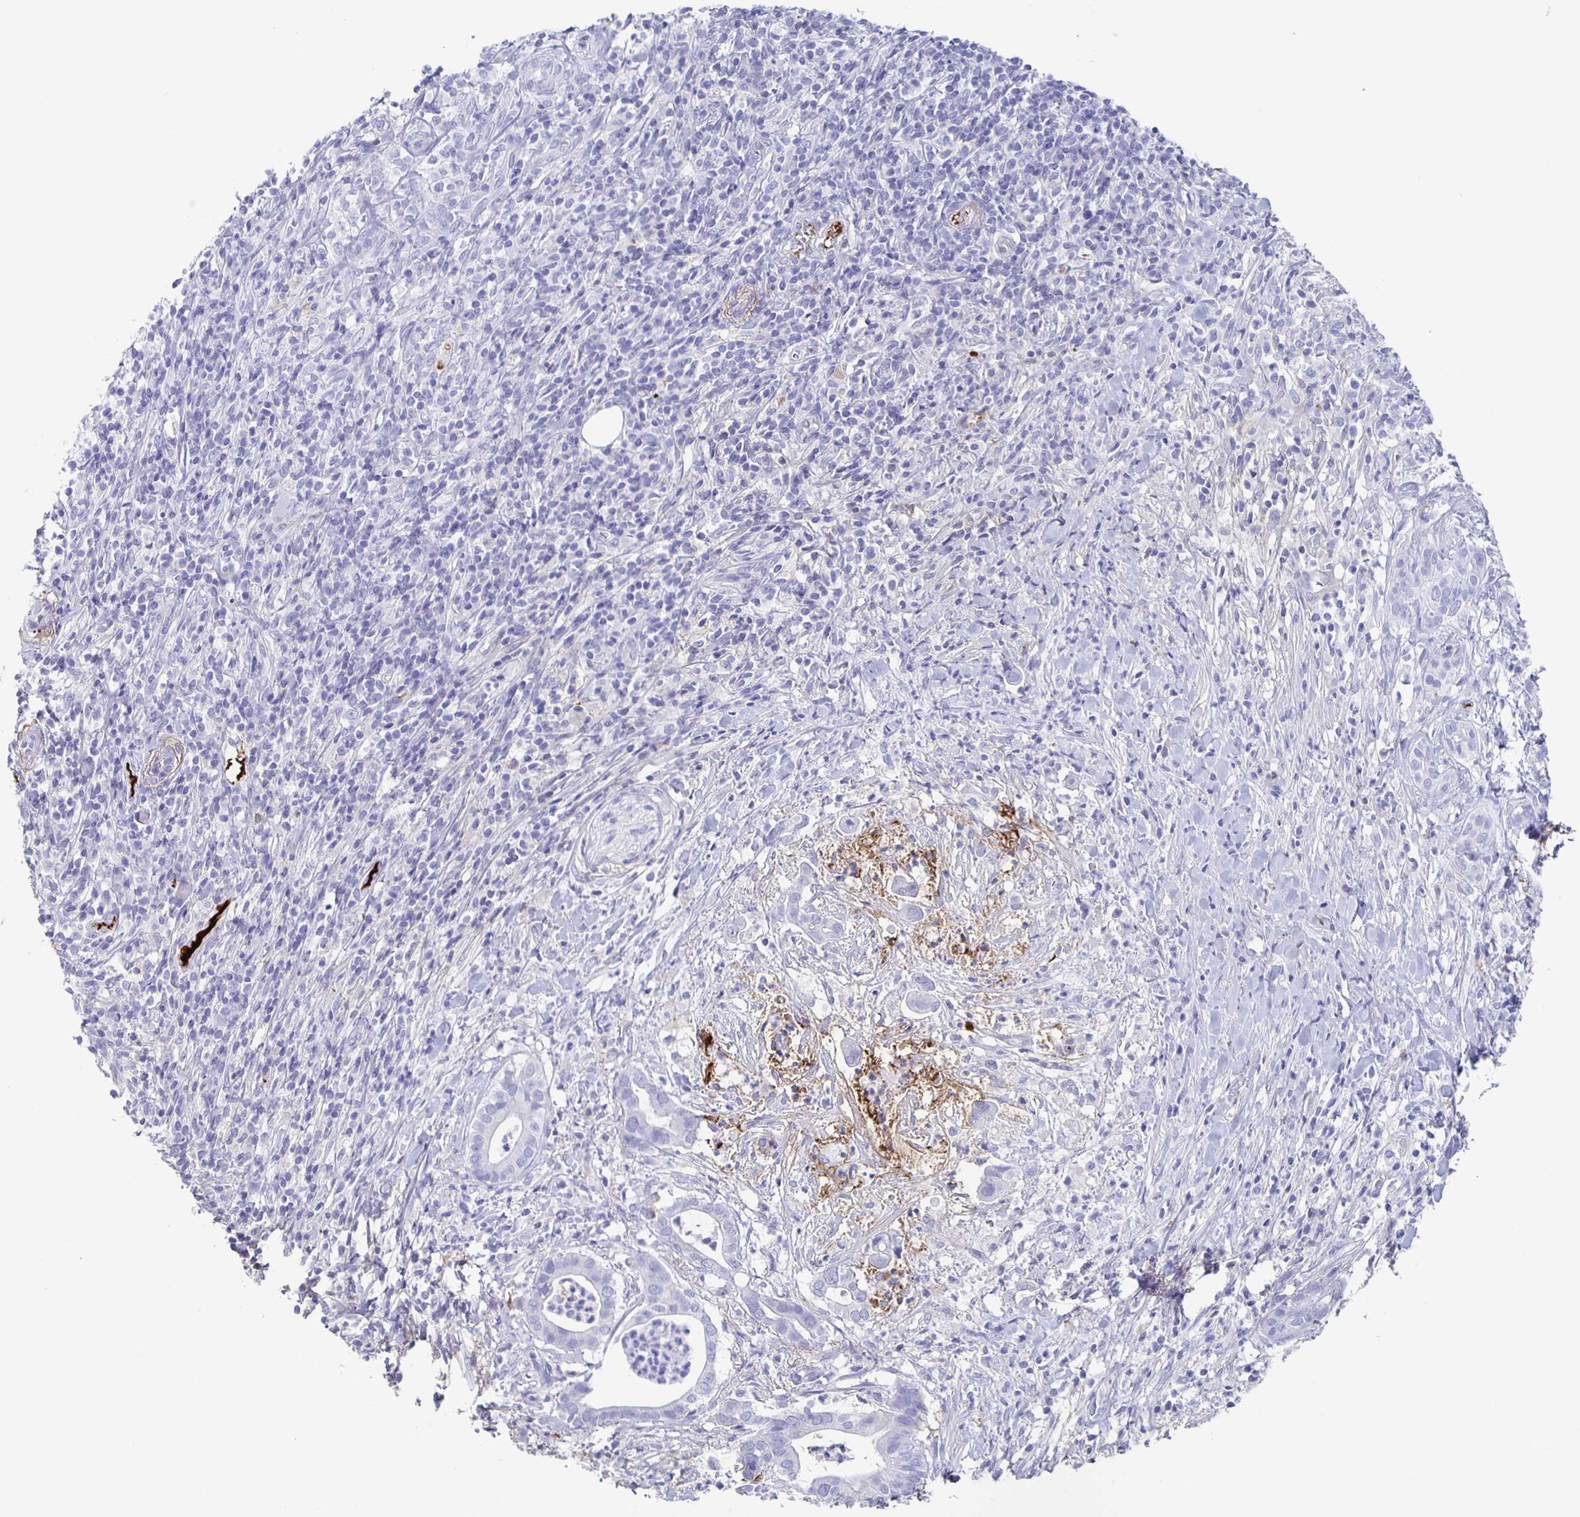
{"staining": {"intensity": "negative", "quantity": "none", "location": "none"}, "tissue": "pancreatic cancer", "cell_type": "Tumor cells", "image_type": "cancer", "snomed": [{"axis": "morphology", "description": "Adenocarcinoma, NOS"}, {"axis": "topography", "description": "Pancreas"}], "caption": "Micrograph shows no significant protein expression in tumor cells of adenocarcinoma (pancreatic). The staining is performed using DAB brown chromogen with nuclei counter-stained in using hematoxylin.", "gene": "FGA", "patient": {"sex": "male", "age": 61}}